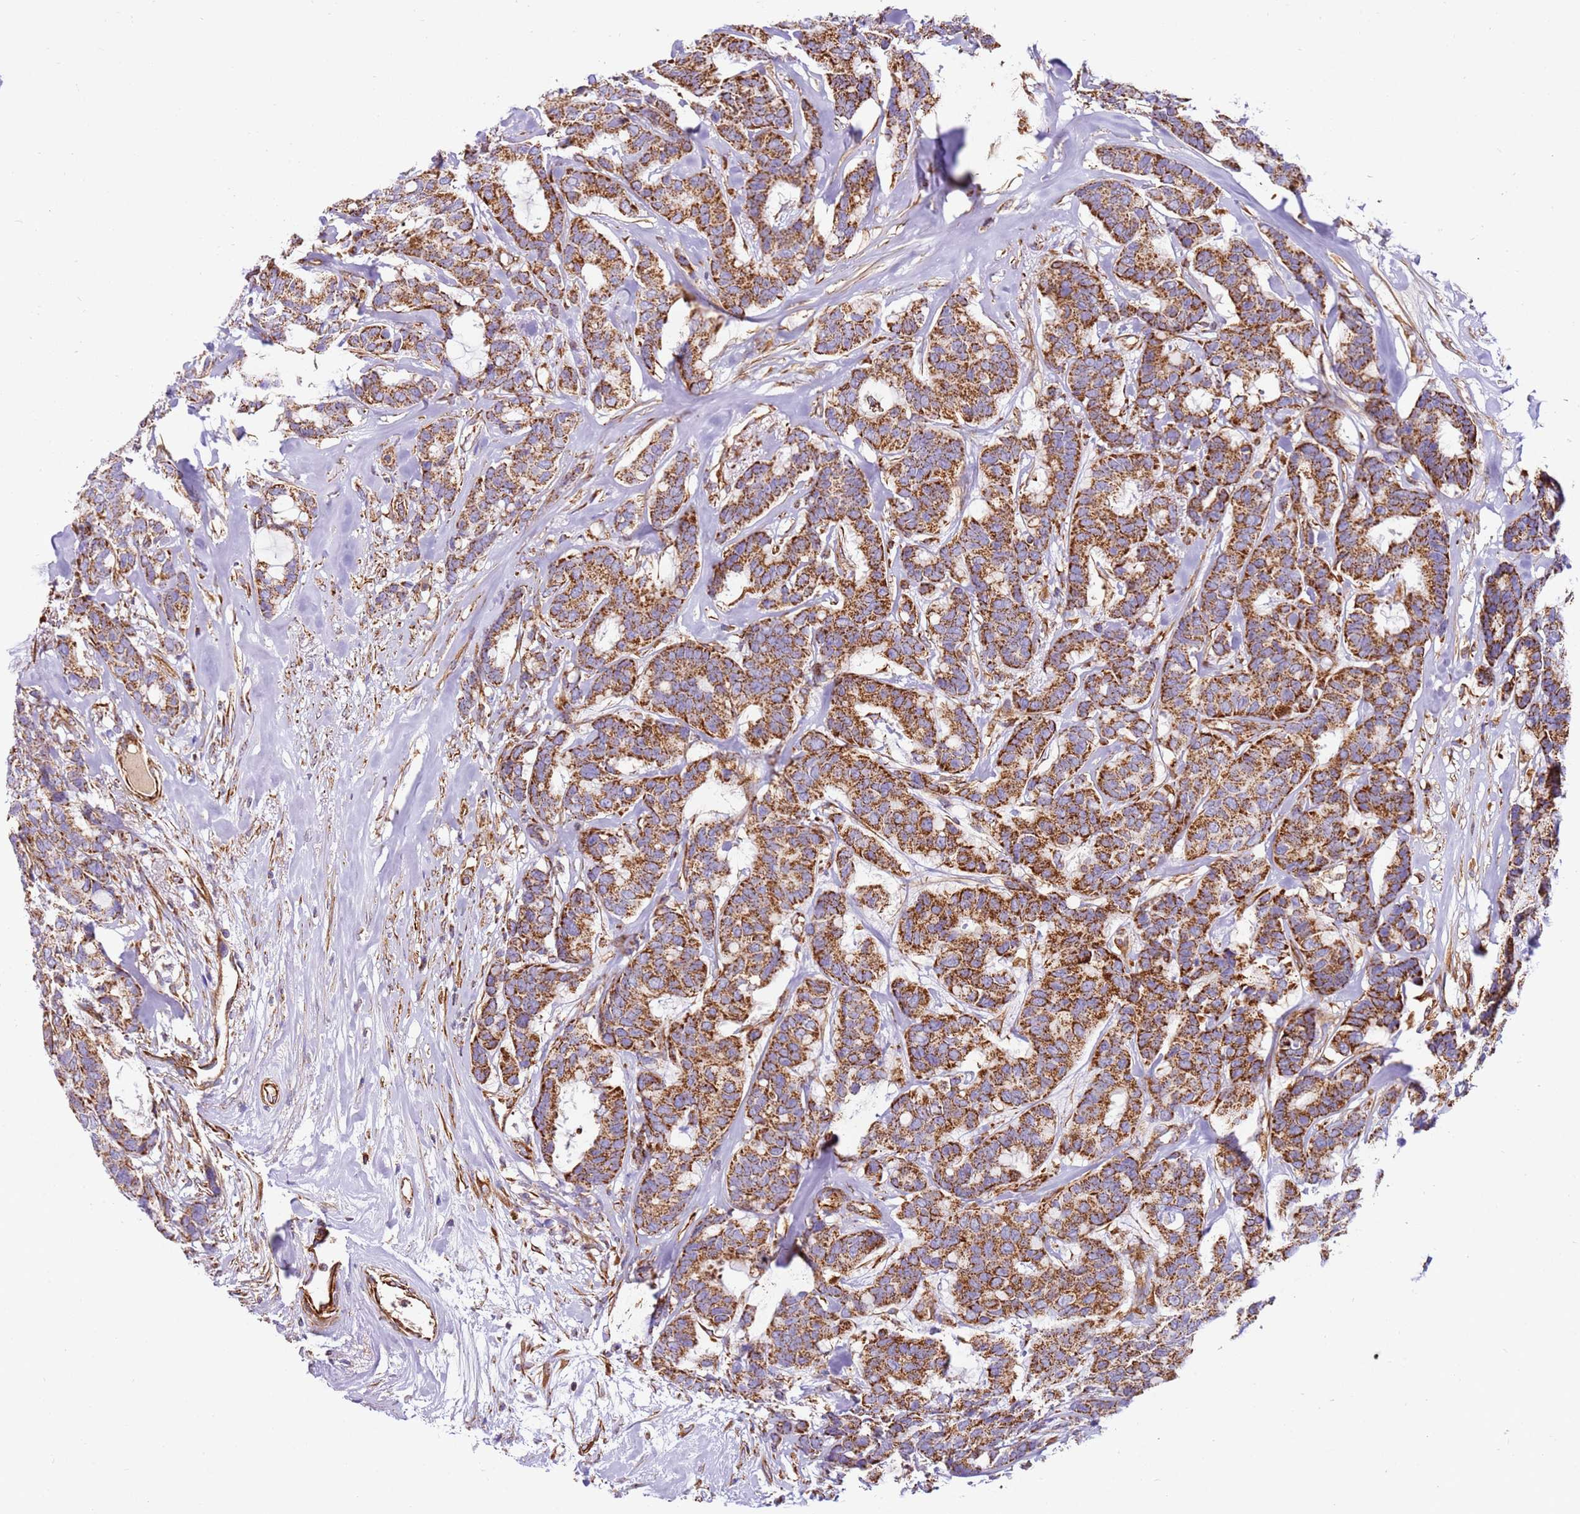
{"staining": {"intensity": "moderate", "quantity": ">75%", "location": "cytoplasmic/membranous"}, "tissue": "breast cancer", "cell_type": "Tumor cells", "image_type": "cancer", "snomed": [{"axis": "morphology", "description": "Duct carcinoma"}, {"axis": "topography", "description": "Breast"}], "caption": "DAB immunohistochemical staining of human invasive ductal carcinoma (breast) shows moderate cytoplasmic/membranous protein expression in approximately >75% of tumor cells. Using DAB (3,3'-diaminobenzidine) (brown) and hematoxylin (blue) stains, captured at high magnification using brightfield microscopy.", "gene": "MRPL20", "patient": {"sex": "female", "age": 87}}